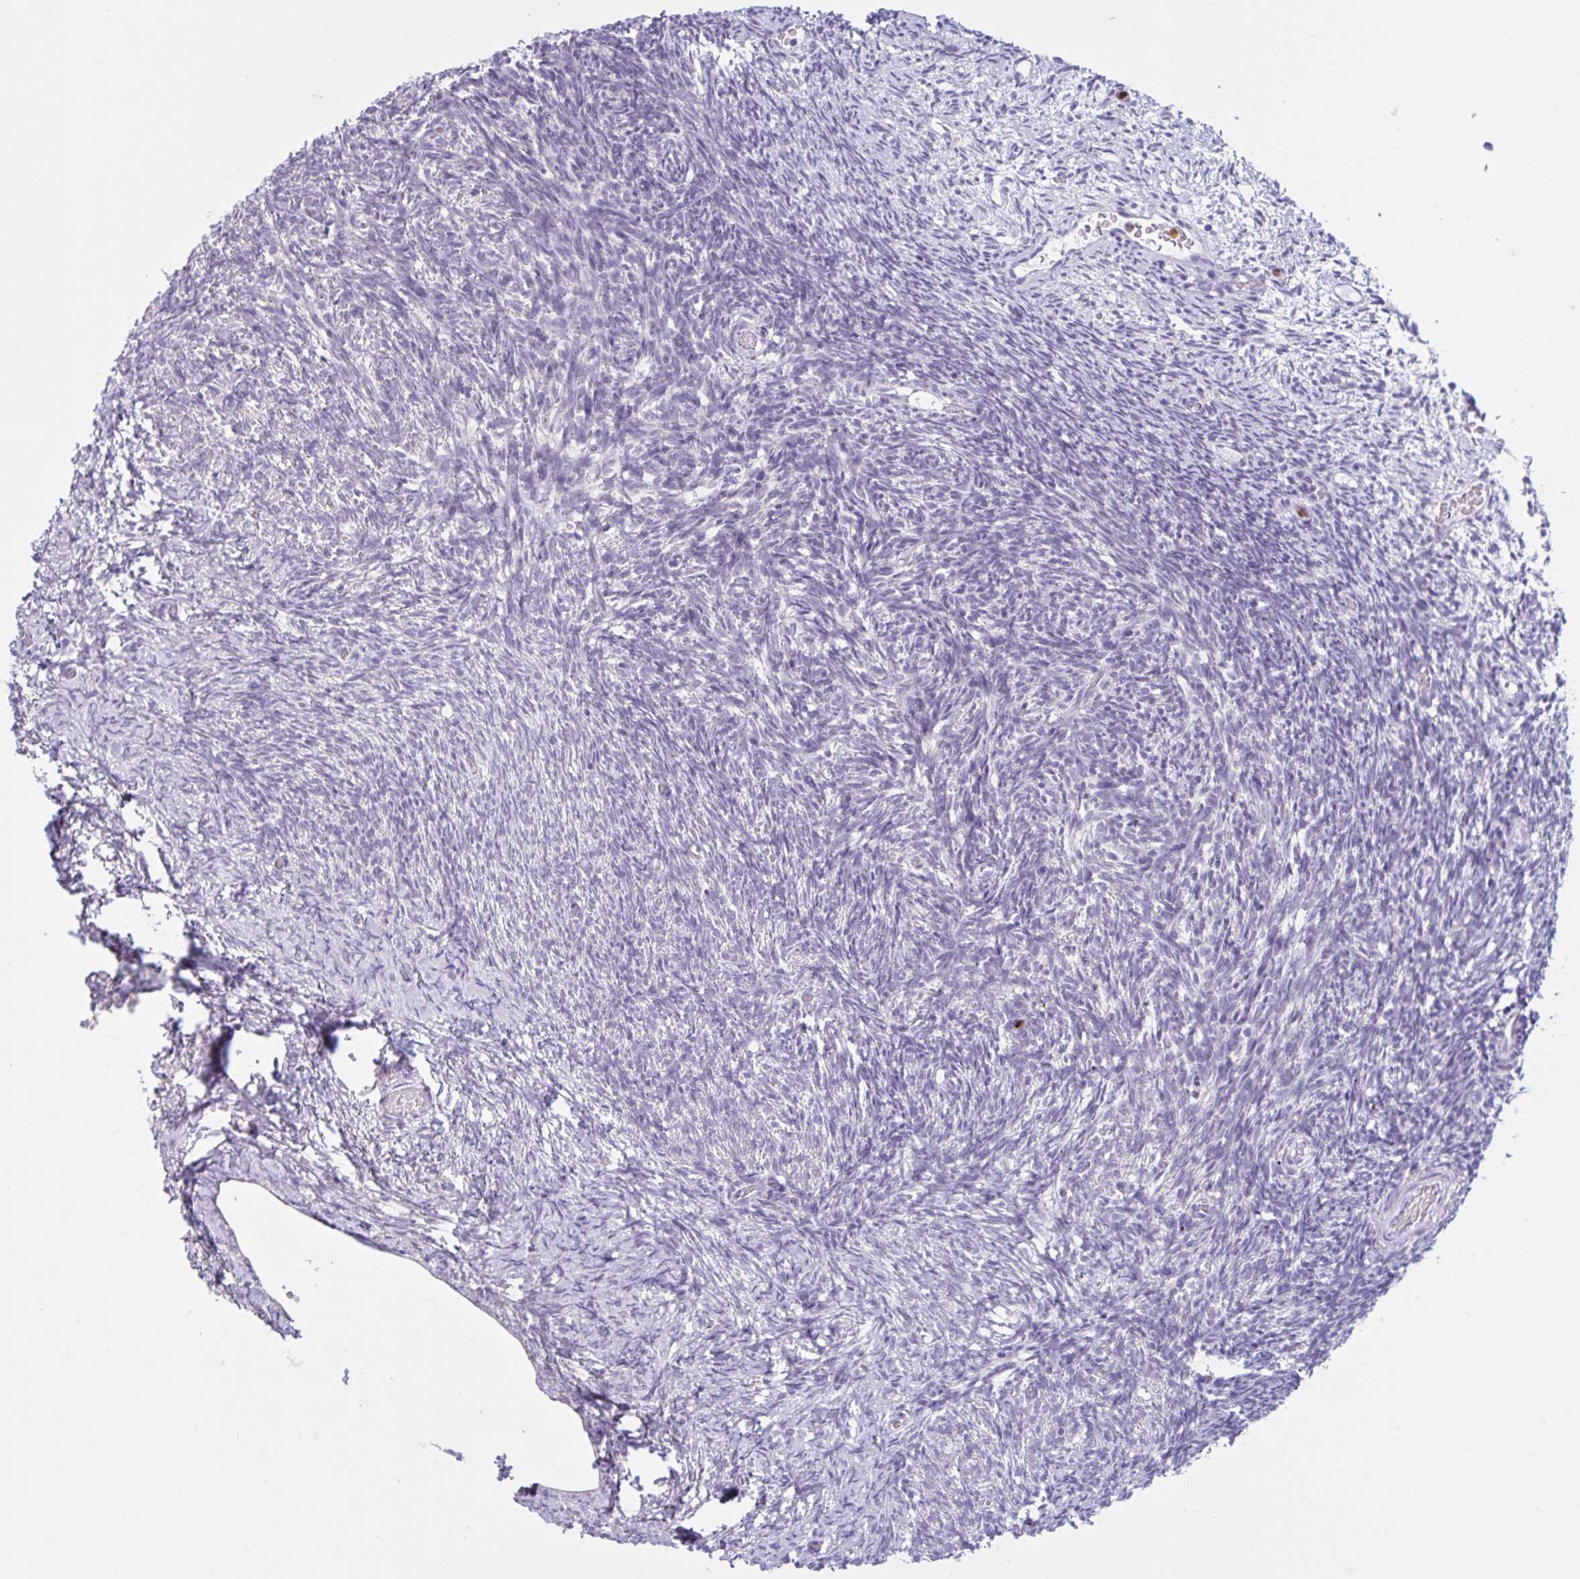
{"staining": {"intensity": "moderate", "quantity": "25%-75%", "location": "cytoplasmic/membranous"}, "tissue": "ovary", "cell_type": "Follicle cells", "image_type": "normal", "snomed": [{"axis": "morphology", "description": "Normal tissue, NOS"}, {"axis": "topography", "description": "Ovary"}], "caption": "Immunohistochemistry micrograph of normal ovary stained for a protein (brown), which demonstrates medium levels of moderate cytoplasmic/membranous positivity in approximately 25%-75% of follicle cells.", "gene": "CEP120", "patient": {"sex": "female", "age": 39}}